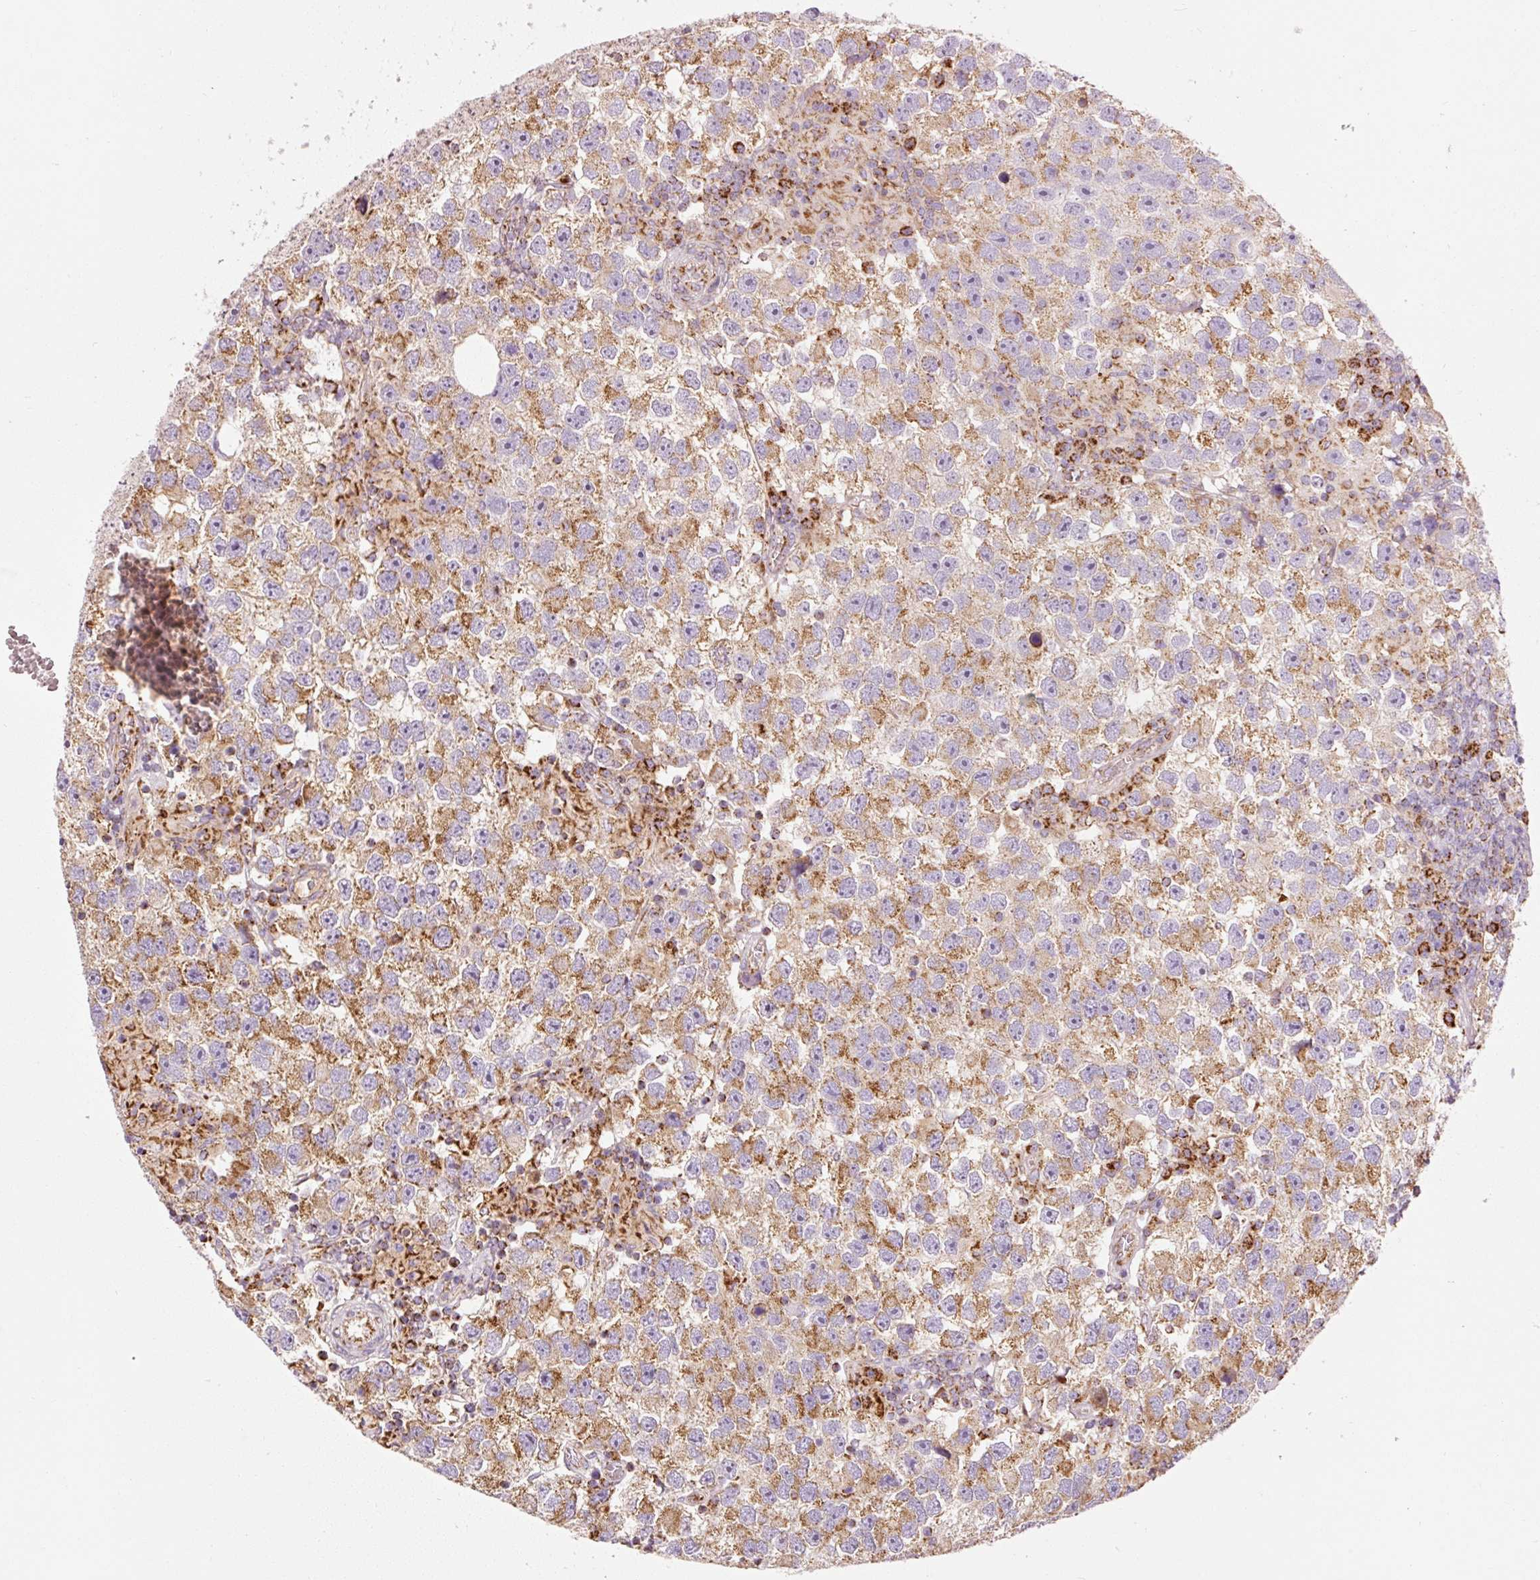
{"staining": {"intensity": "moderate", "quantity": ">75%", "location": "cytoplasmic/membranous"}, "tissue": "testis cancer", "cell_type": "Tumor cells", "image_type": "cancer", "snomed": [{"axis": "morphology", "description": "Seminoma, NOS"}, {"axis": "topography", "description": "Testis"}], "caption": "DAB (3,3'-diaminobenzidine) immunohistochemical staining of human testis cancer reveals moderate cytoplasmic/membranous protein expression in about >75% of tumor cells.", "gene": "NDUFB4", "patient": {"sex": "male", "age": 26}}